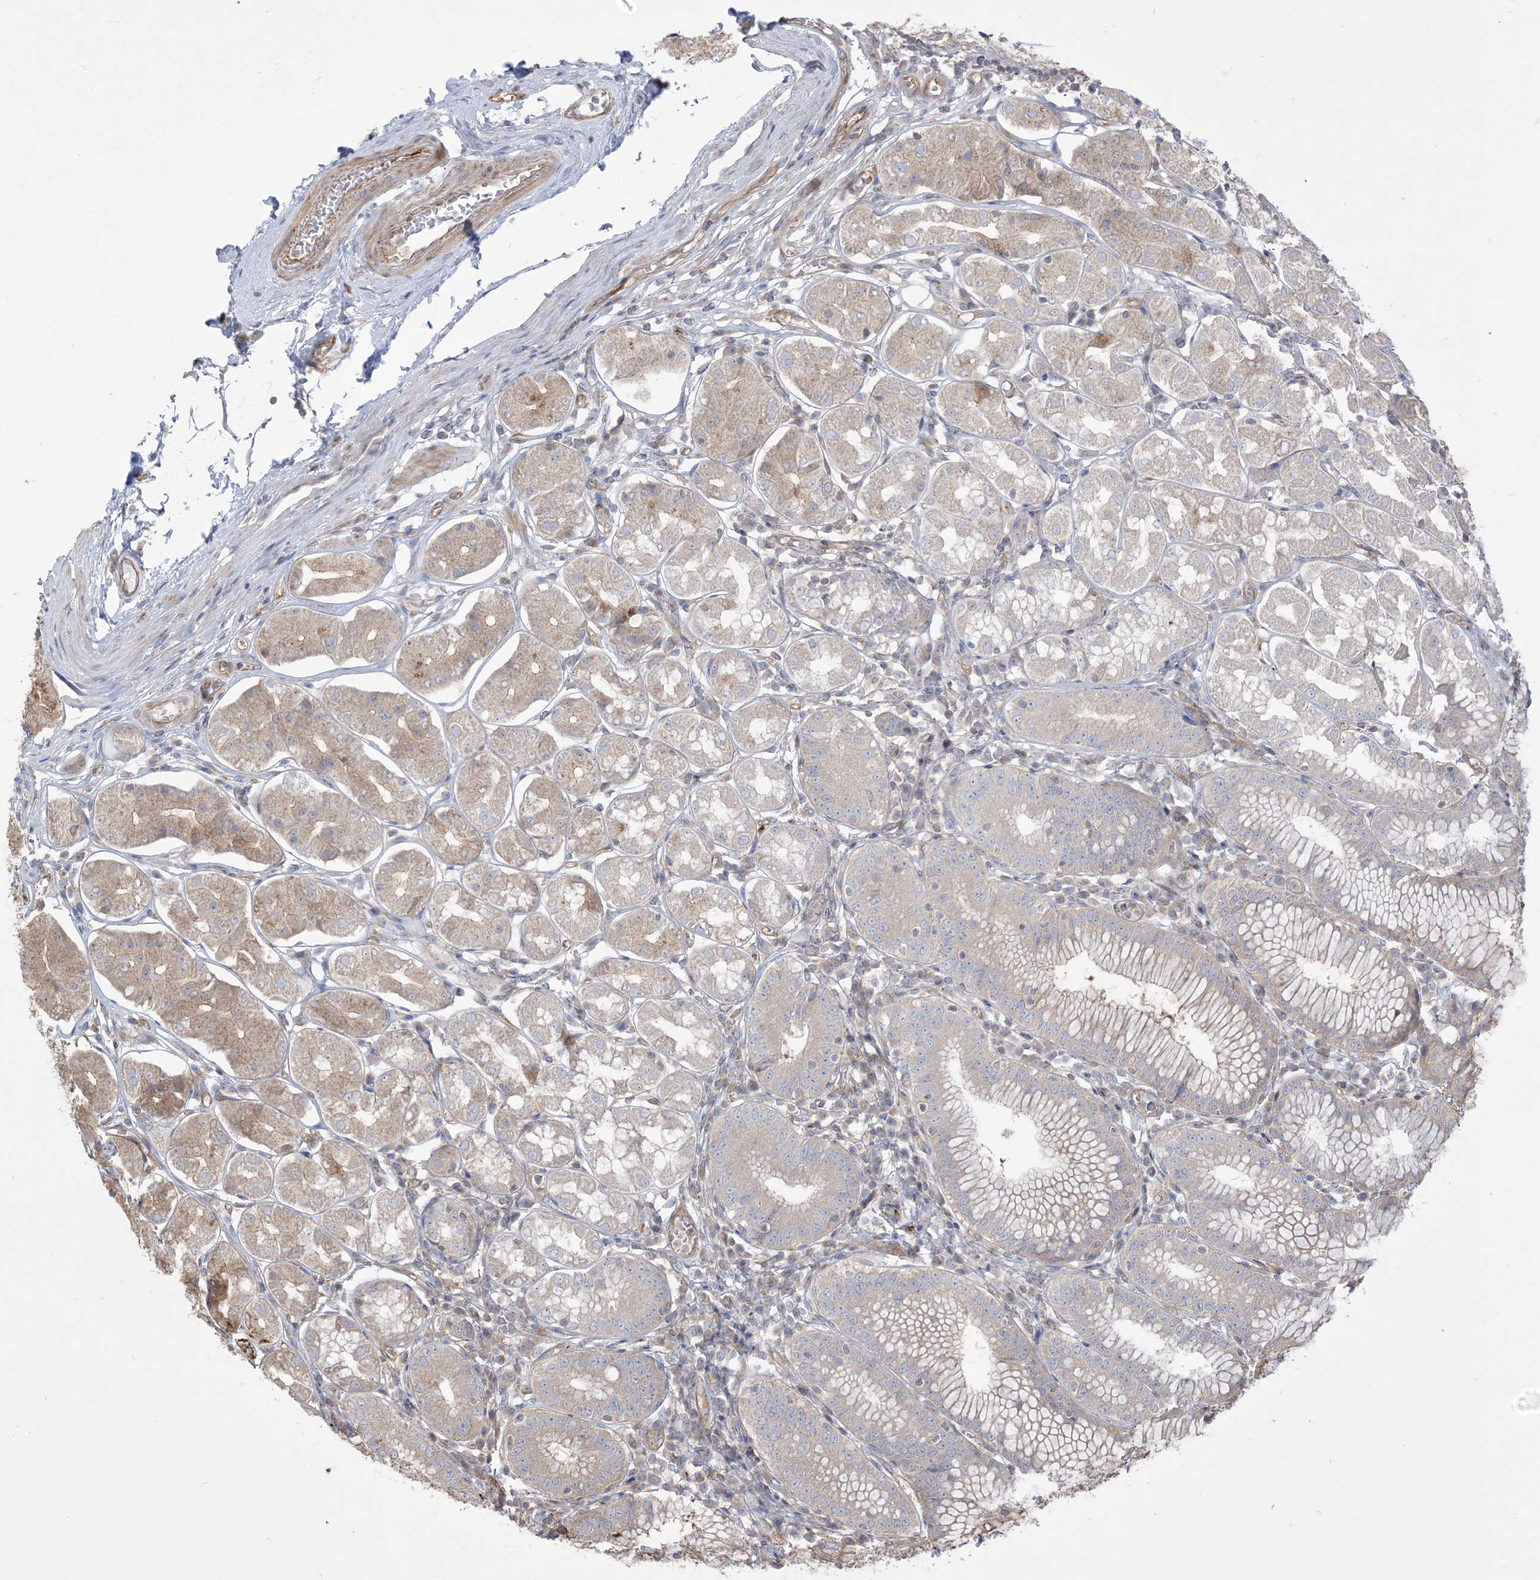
{"staining": {"intensity": "moderate", "quantity": "25%-75%", "location": "cytoplasmic/membranous"}, "tissue": "stomach", "cell_type": "Glandular cells", "image_type": "normal", "snomed": [{"axis": "morphology", "description": "Normal tissue, NOS"}, {"axis": "topography", "description": "Stomach, lower"}], "caption": "Brown immunohistochemical staining in benign human stomach exhibits moderate cytoplasmic/membranous staining in approximately 25%-75% of glandular cells. (Brightfield microscopy of DAB IHC at high magnification).", "gene": "KLHL18", "patient": {"sex": "female", "age": 56}}